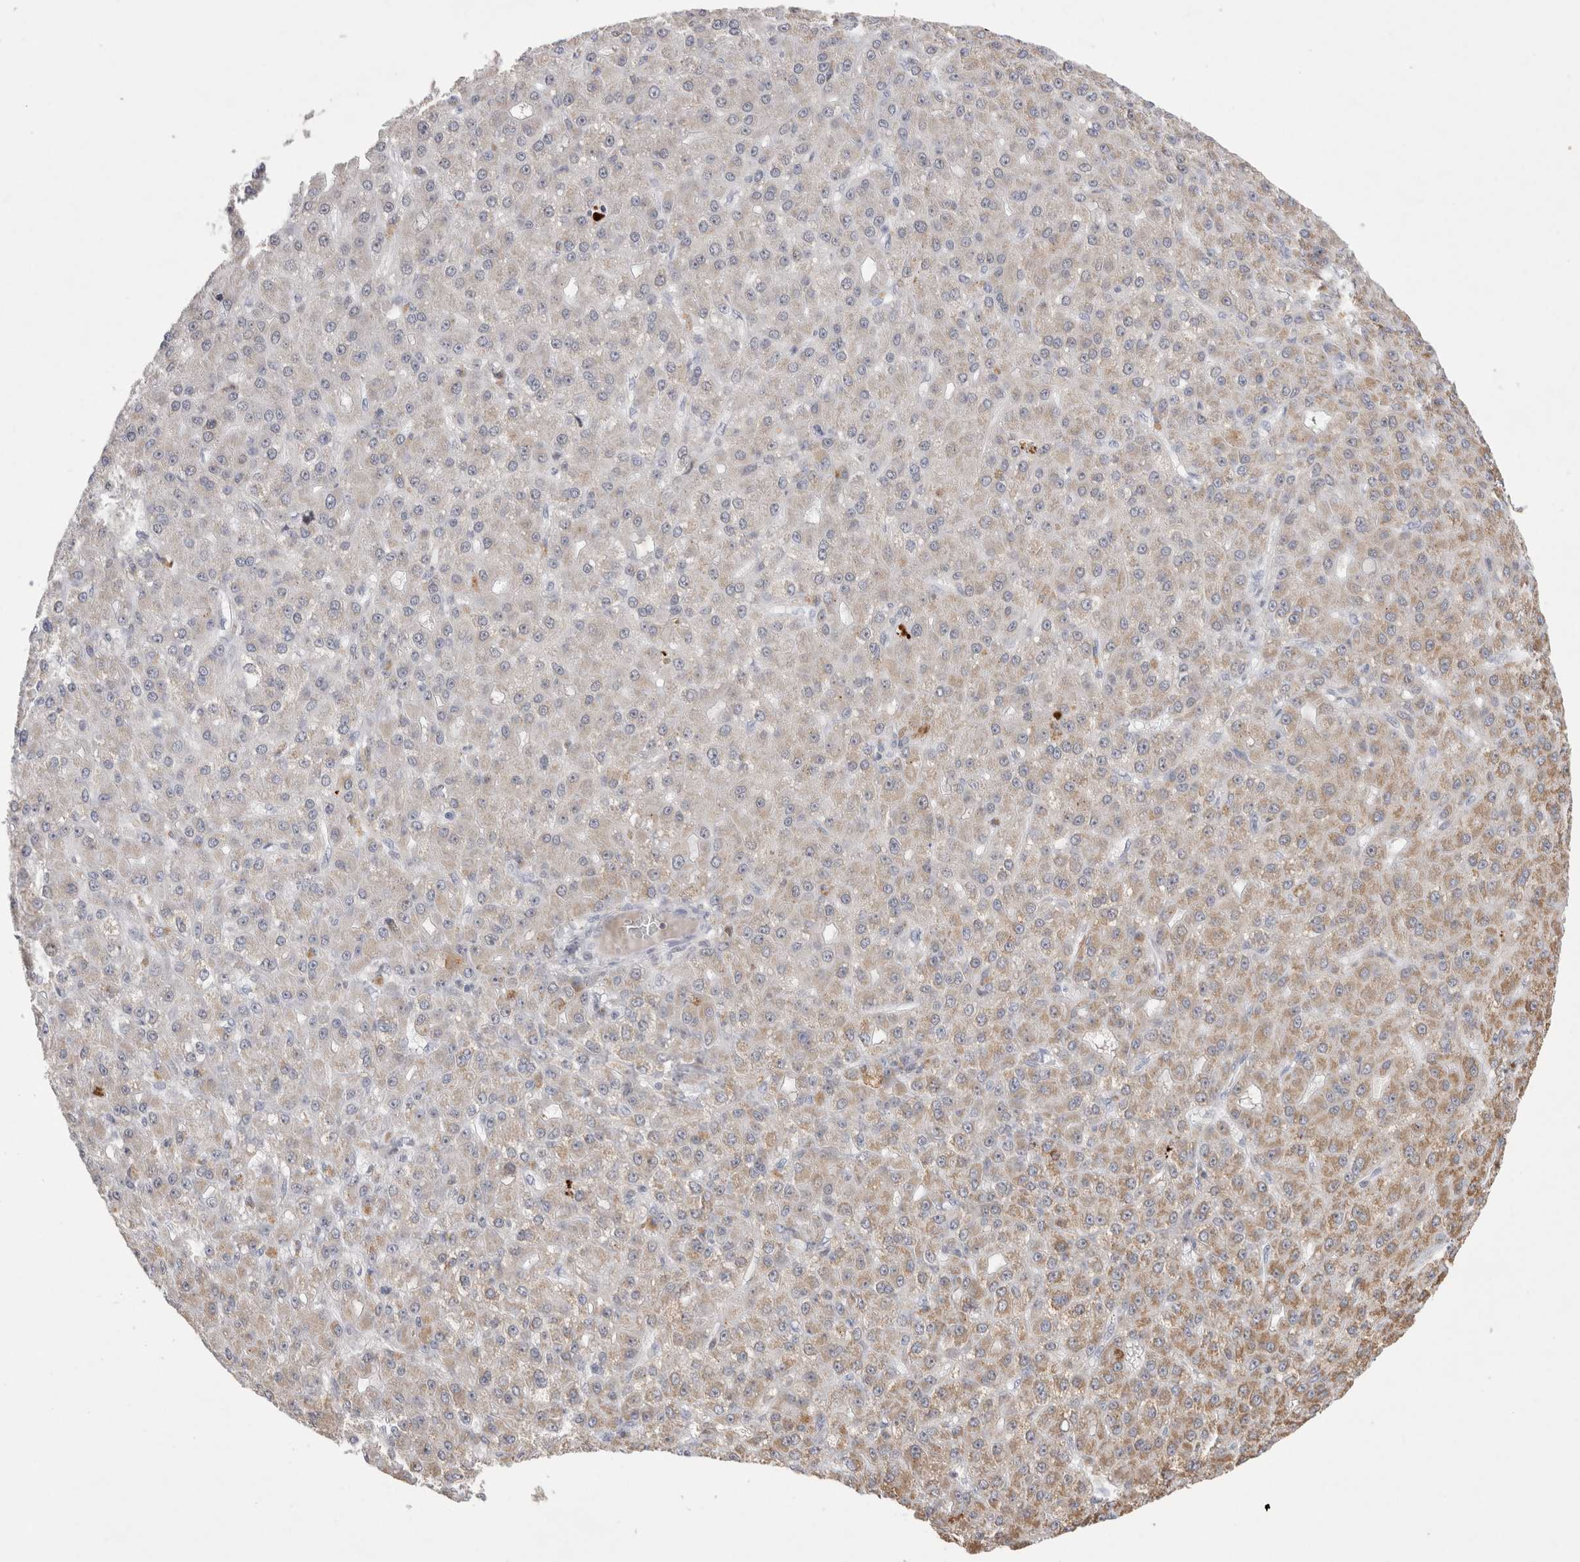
{"staining": {"intensity": "weak", "quantity": "<25%", "location": "cytoplasmic/membranous"}, "tissue": "liver cancer", "cell_type": "Tumor cells", "image_type": "cancer", "snomed": [{"axis": "morphology", "description": "Carcinoma, Hepatocellular, NOS"}, {"axis": "topography", "description": "Liver"}], "caption": "Immunohistochemistry (IHC) of human liver hepatocellular carcinoma shows no staining in tumor cells. (DAB IHC with hematoxylin counter stain).", "gene": "AGMAT", "patient": {"sex": "male", "age": 67}}